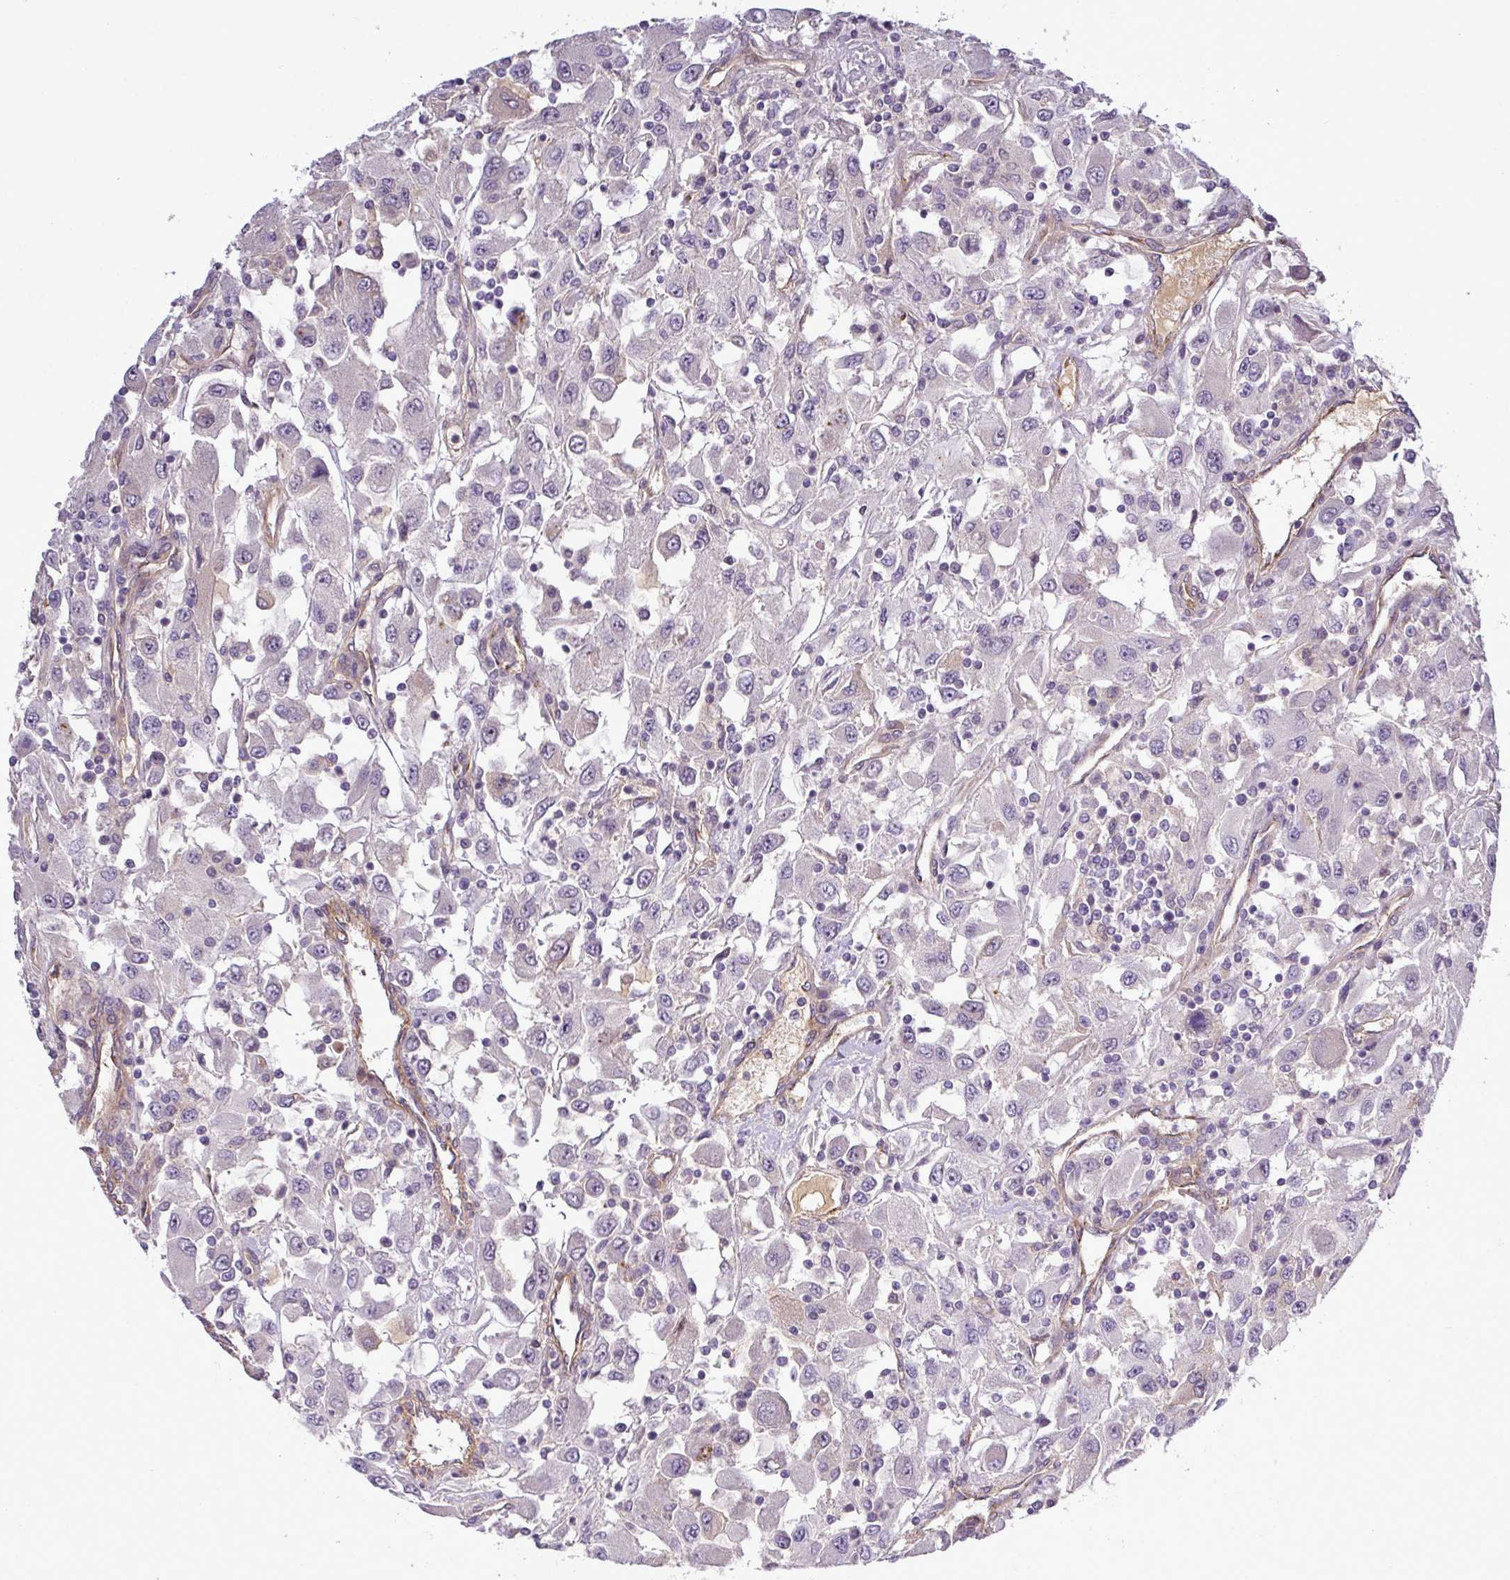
{"staining": {"intensity": "negative", "quantity": "none", "location": "none"}, "tissue": "renal cancer", "cell_type": "Tumor cells", "image_type": "cancer", "snomed": [{"axis": "morphology", "description": "Adenocarcinoma, NOS"}, {"axis": "topography", "description": "Kidney"}], "caption": "IHC photomicrograph of renal cancer (adenocarcinoma) stained for a protein (brown), which reveals no staining in tumor cells.", "gene": "PCDH1", "patient": {"sex": "female", "age": 67}}